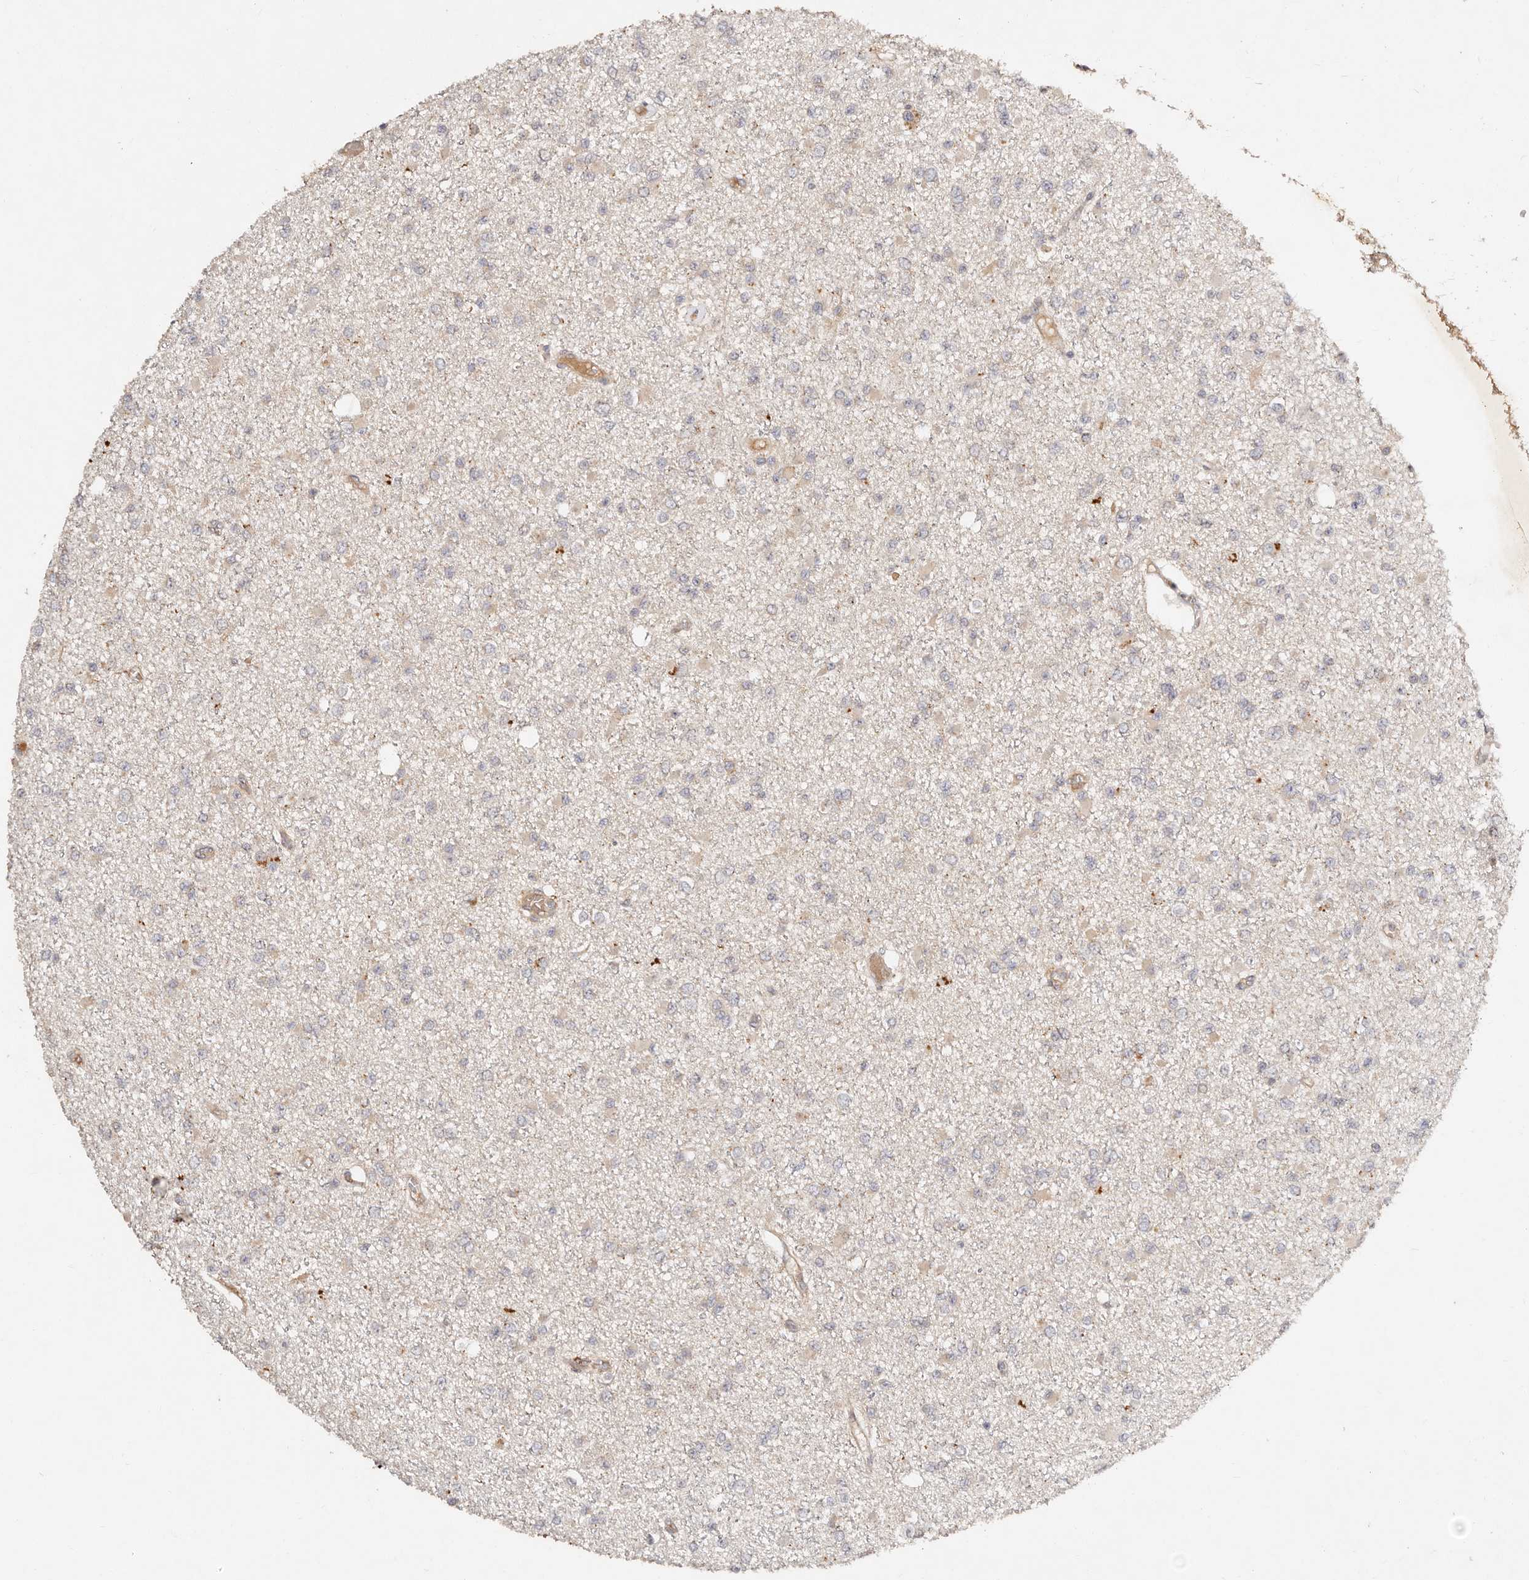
{"staining": {"intensity": "negative", "quantity": "none", "location": "none"}, "tissue": "glioma", "cell_type": "Tumor cells", "image_type": "cancer", "snomed": [{"axis": "morphology", "description": "Glioma, malignant, Low grade"}, {"axis": "topography", "description": "Brain"}], "caption": "Immunohistochemistry of human malignant glioma (low-grade) reveals no staining in tumor cells.", "gene": "DENND11", "patient": {"sex": "female", "age": 22}}